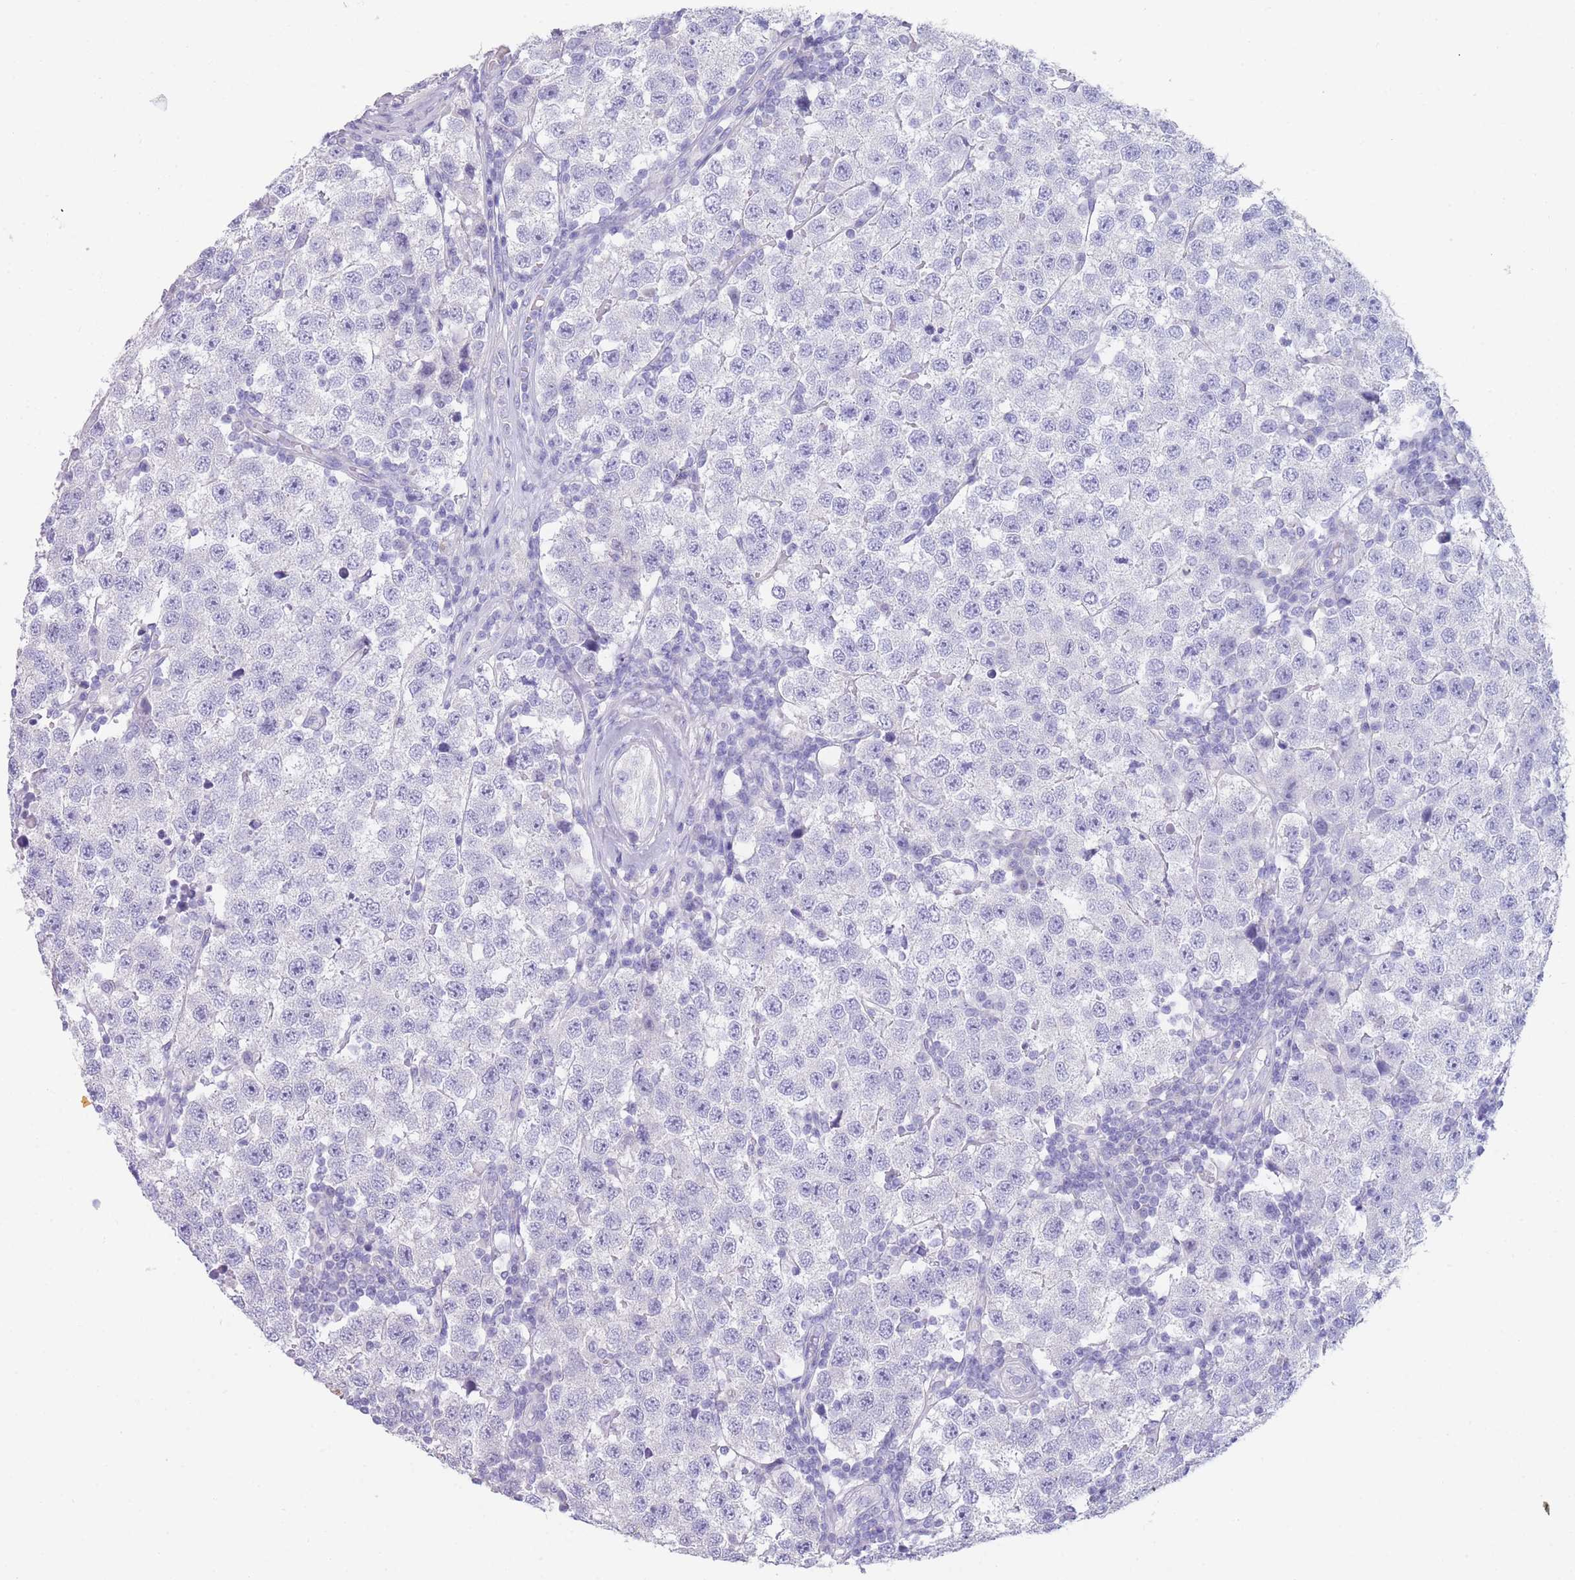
{"staining": {"intensity": "negative", "quantity": "none", "location": "none"}, "tissue": "testis cancer", "cell_type": "Tumor cells", "image_type": "cancer", "snomed": [{"axis": "morphology", "description": "Seminoma, NOS"}, {"axis": "topography", "description": "Testis"}], "caption": "The immunohistochemistry histopathology image has no significant expression in tumor cells of testis seminoma tissue.", "gene": "ZNF627", "patient": {"sex": "male", "age": 34}}